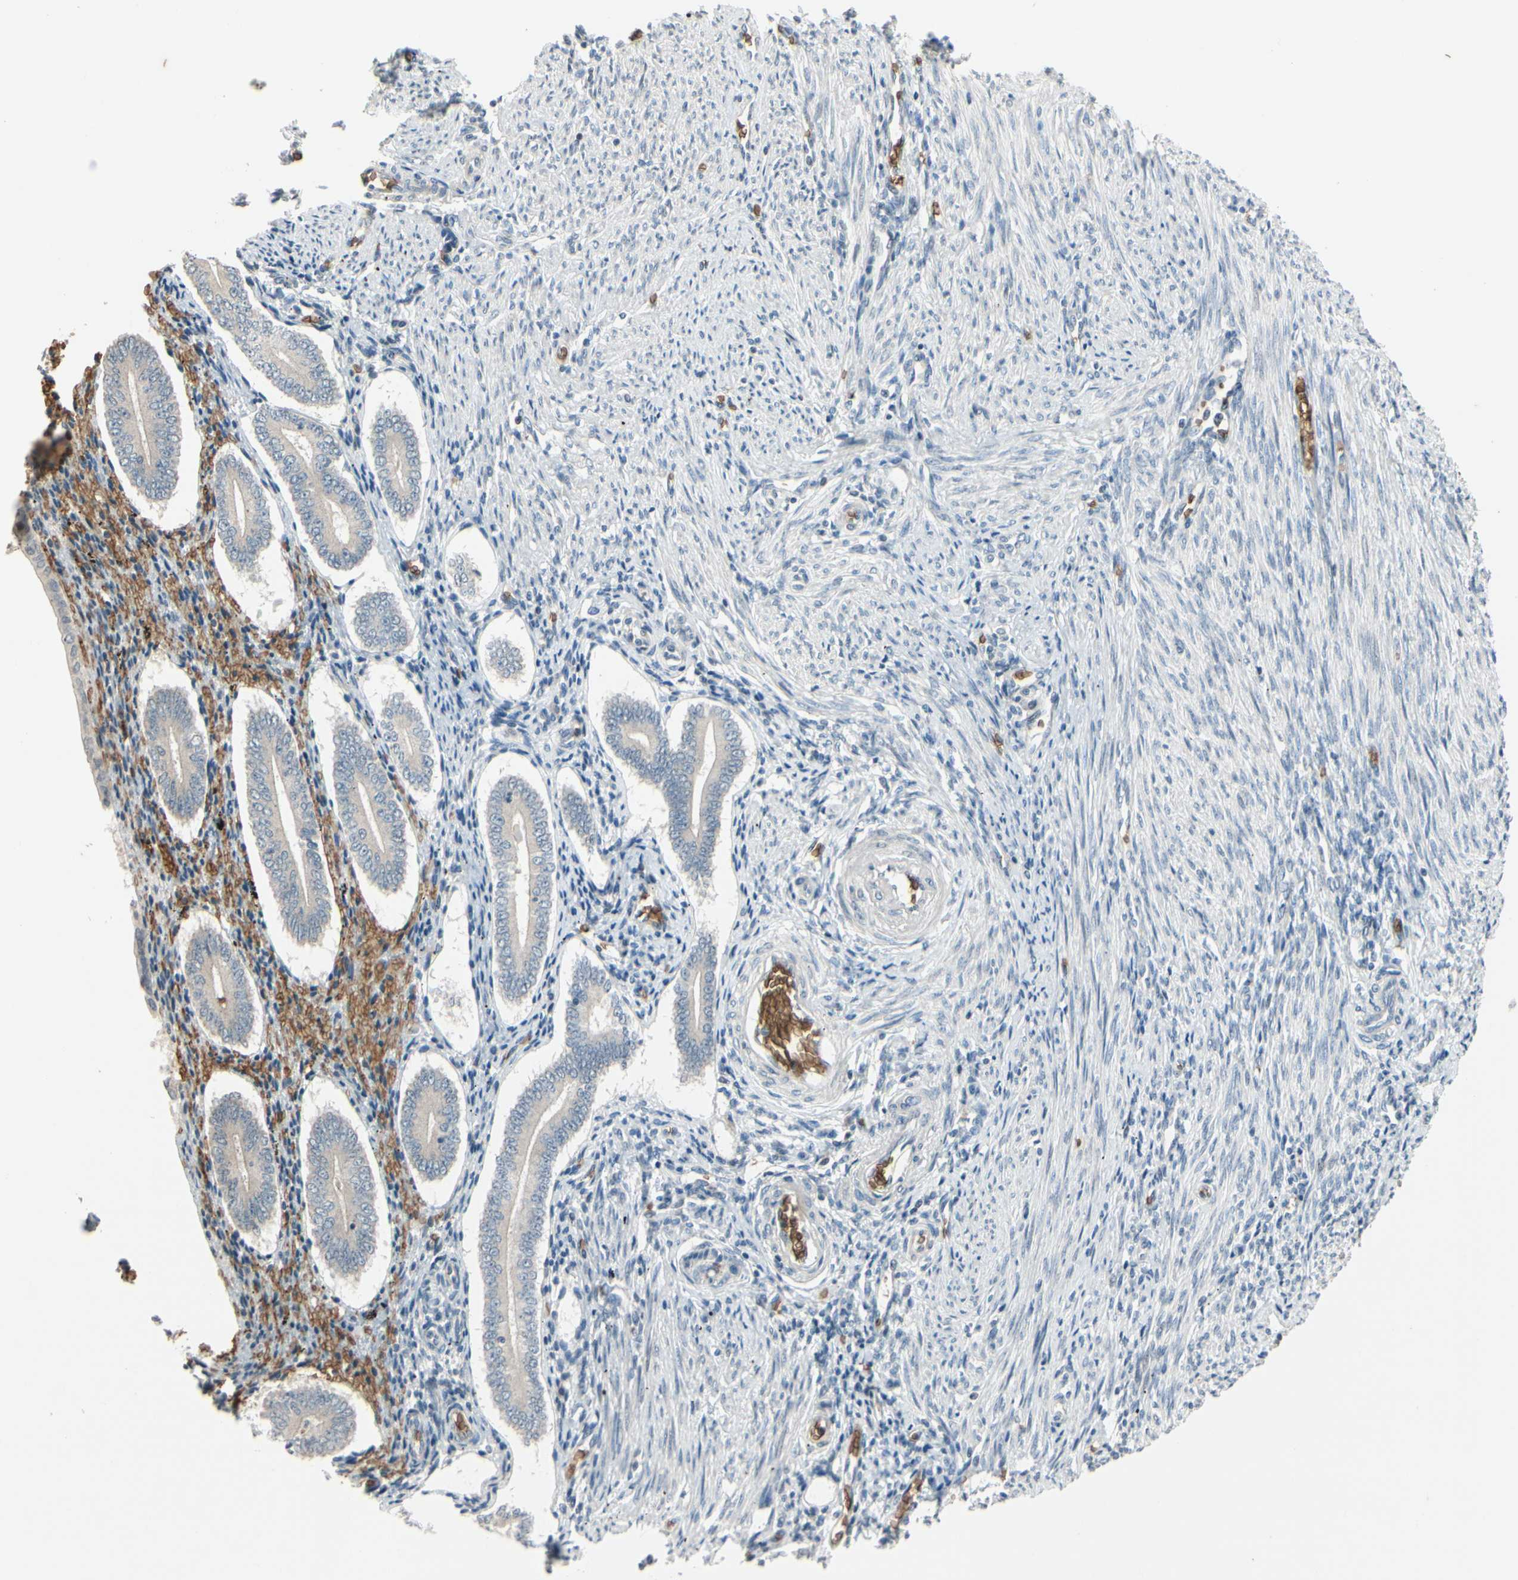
{"staining": {"intensity": "negative", "quantity": "none", "location": "none"}, "tissue": "endometrium", "cell_type": "Cells in endometrial stroma", "image_type": "normal", "snomed": [{"axis": "morphology", "description": "Normal tissue, NOS"}, {"axis": "topography", "description": "Endometrium"}], "caption": "IHC of unremarkable endometrium exhibits no staining in cells in endometrial stroma.", "gene": "GYPC", "patient": {"sex": "female", "age": 42}}